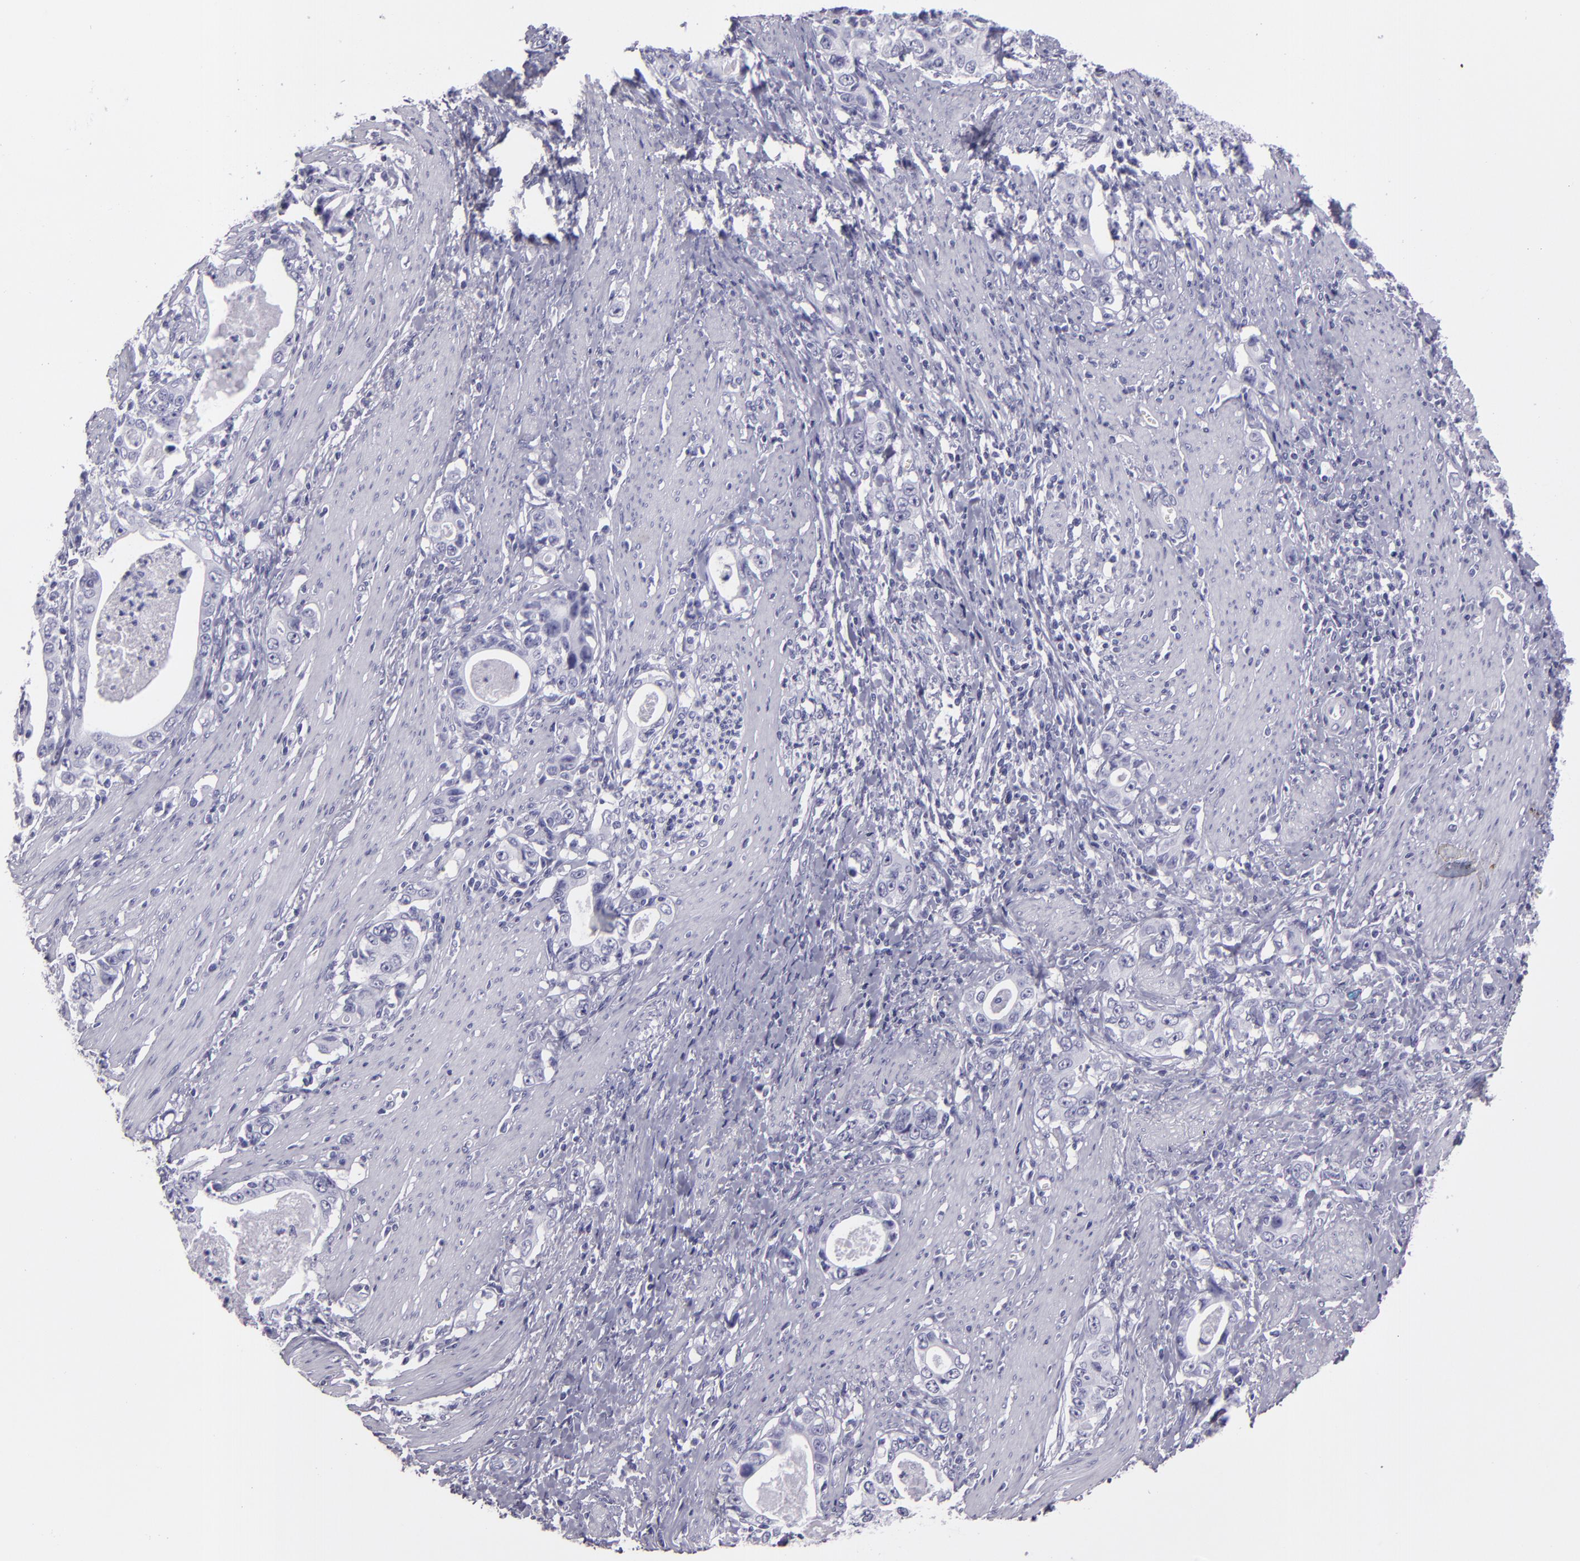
{"staining": {"intensity": "negative", "quantity": "none", "location": "none"}, "tissue": "stomach cancer", "cell_type": "Tumor cells", "image_type": "cancer", "snomed": [{"axis": "morphology", "description": "Adenocarcinoma, NOS"}, {"axis": "topography", "description": "Stomach, lower"}], "caption": "High magnification brightfield microscopy of stomach cancer (adenocarcinoma) stained with DAB (brown) and counterstained with hematoxylin (blue): tumor cells show no significant staining.", "gene": "CR2", "patient": {"sex": "female", "age": 72}}